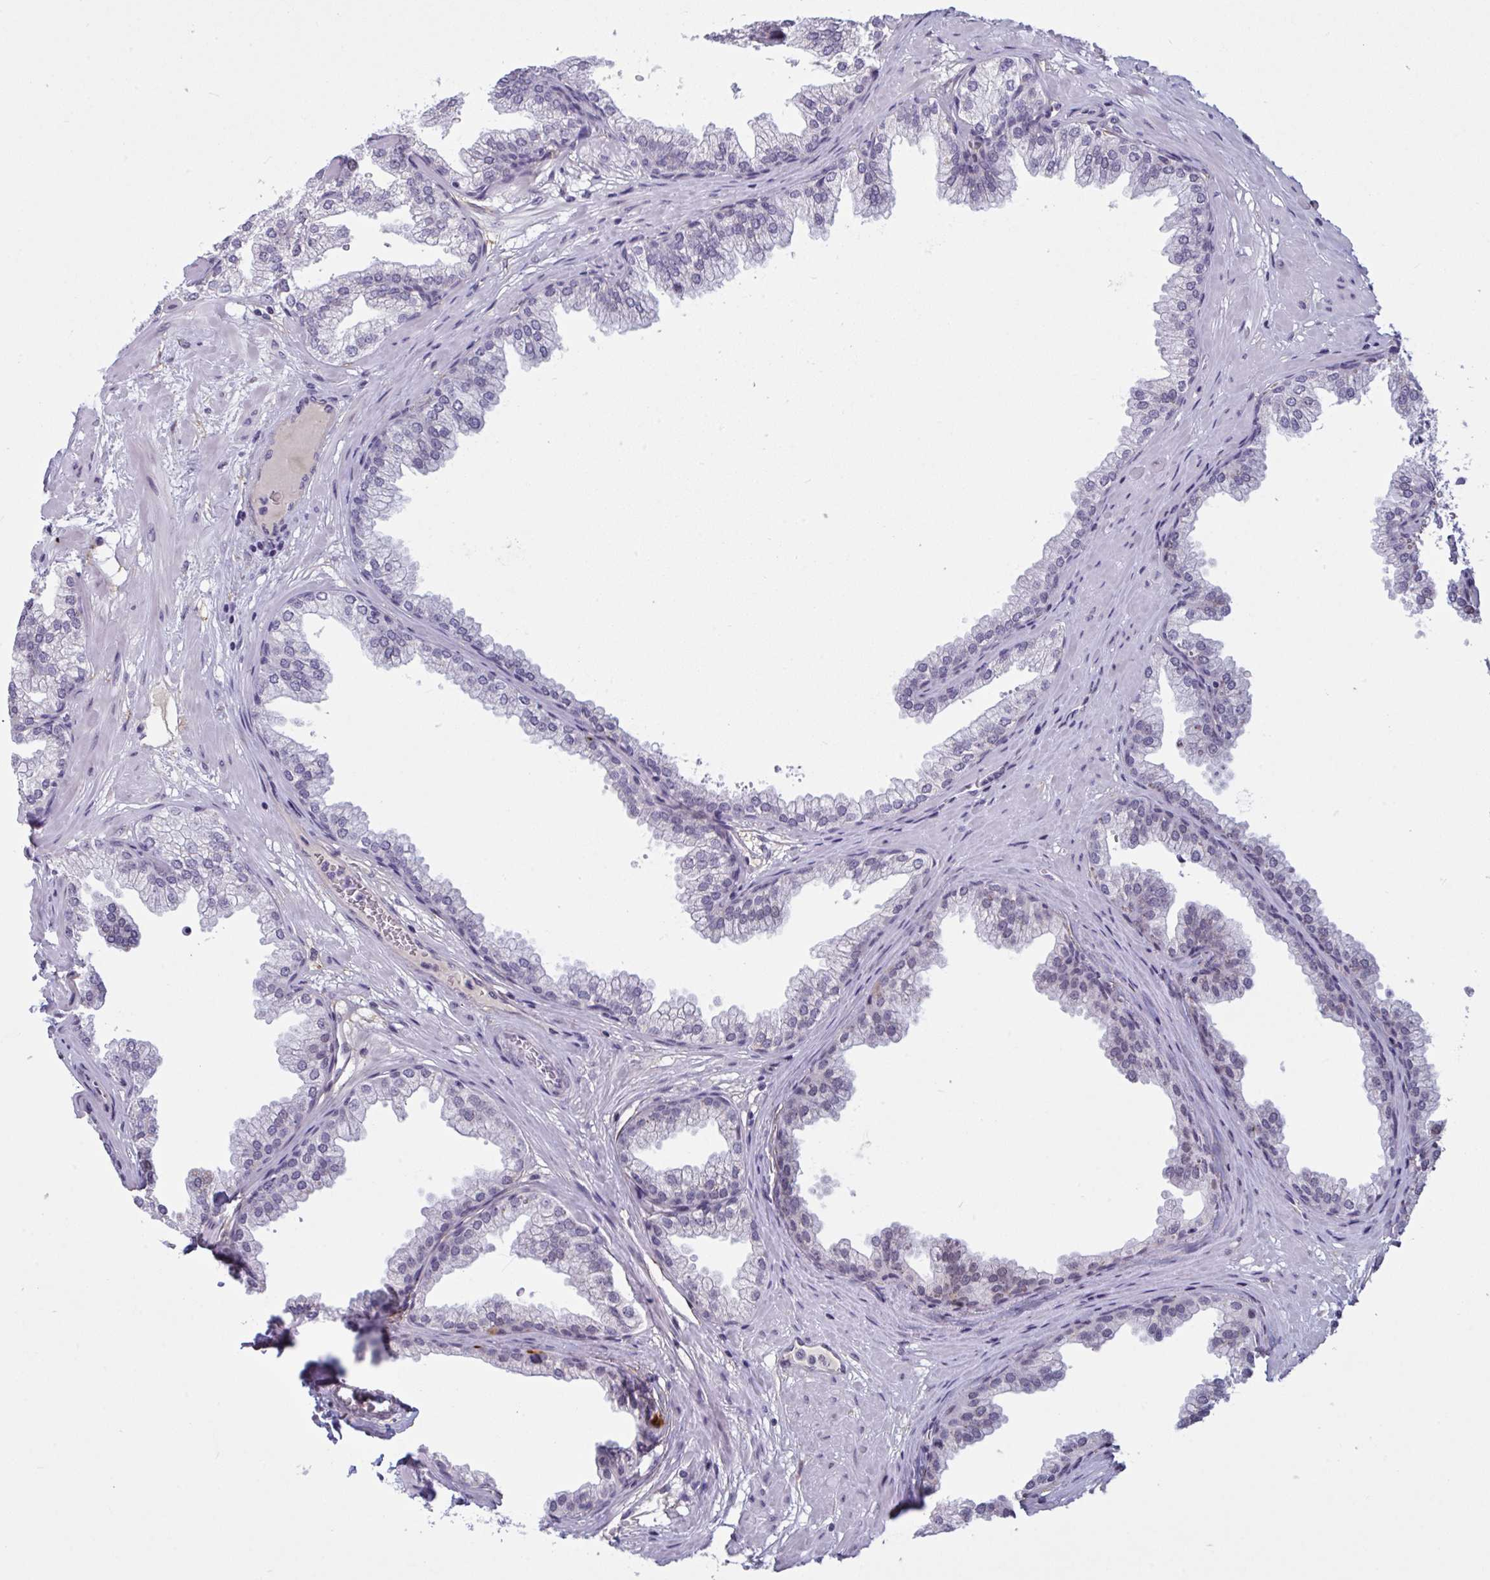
{"staining": {"intensity": "negative", "quantity": "none", "location": "none"}, "tissue": "prostate", "cell_type": "Glandular cells", "image_type": "normal", "snomed": [{"axis": "morphology", "description": "Normal tissue, NOS"}, {"axis": "topography", "description": "Prostate"}], "caption": "Immunohistochemistry (IHC) image of normal prostate stained for a protein (brown), which displays no expression in glandular cells.", "gene": "TCEAL8", "patient": {"sex": "male", "age": 37}}